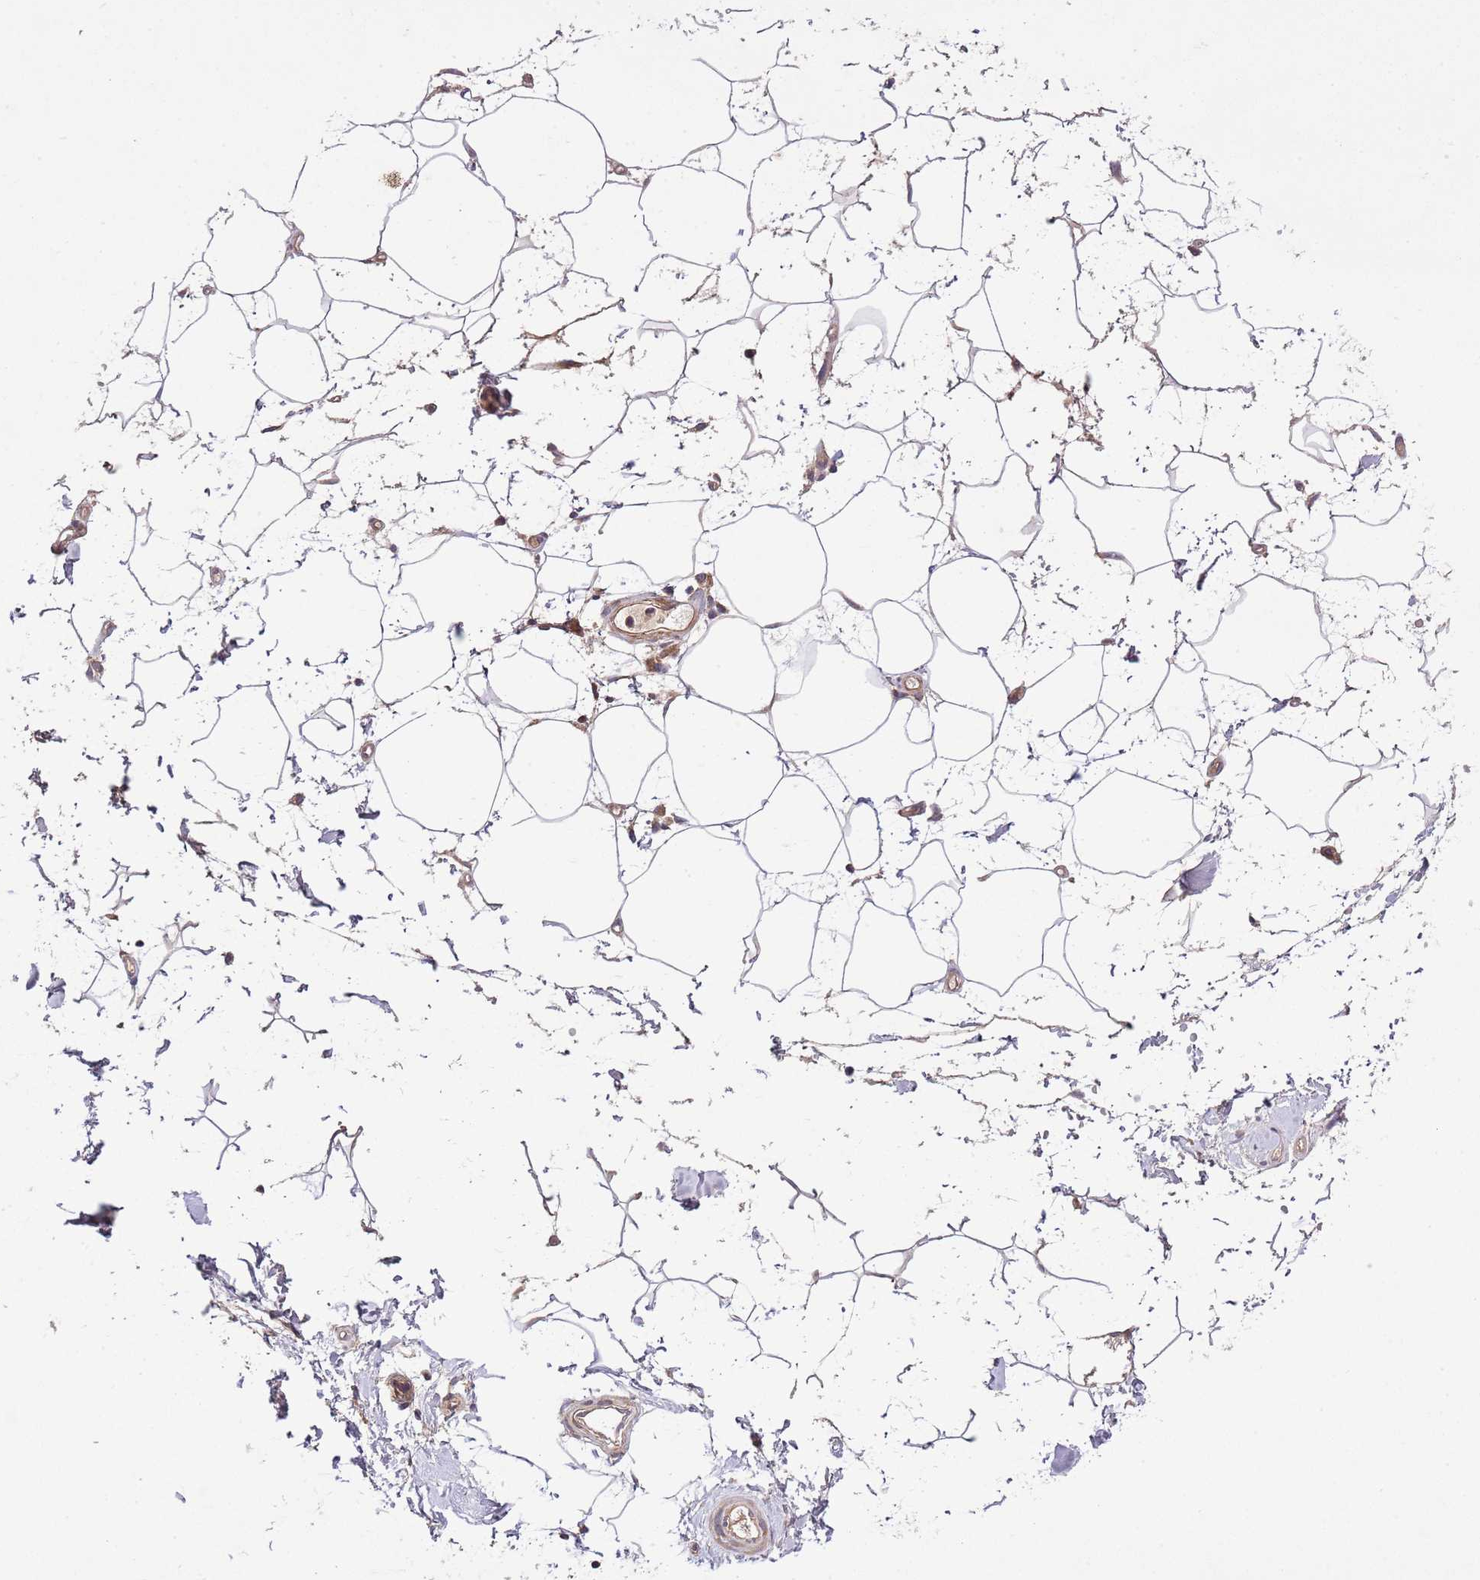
{"staining": {"intensity": "weak", "quantity": "25%-75%", "location": "cytoplasmic/membranous"}, "tissue": "adipose tissue", "cell_type": "Adipocytes", "image_type": "normal", "snomed": [{"axis": "morphology", "description": "Normal tissue, NOS"}, {"axis": "topography", "description": "Soft tissue"}, {"axis": "topography", "description": "Adipose tissue"}, {"axis": "topography", "description": "Vascular tissue"}, {"axis": "topography", "description": "Peripheral nerve tissue"}], "caption": "There is low levels of weak cytoplasmic/membranous staining in adipocytes of unremarkable adipose tissue, as demonstrated by immunohistochemical staining (brown color).", "gene": "MFNG", "patient": {"sex": "male", "age": 74}}